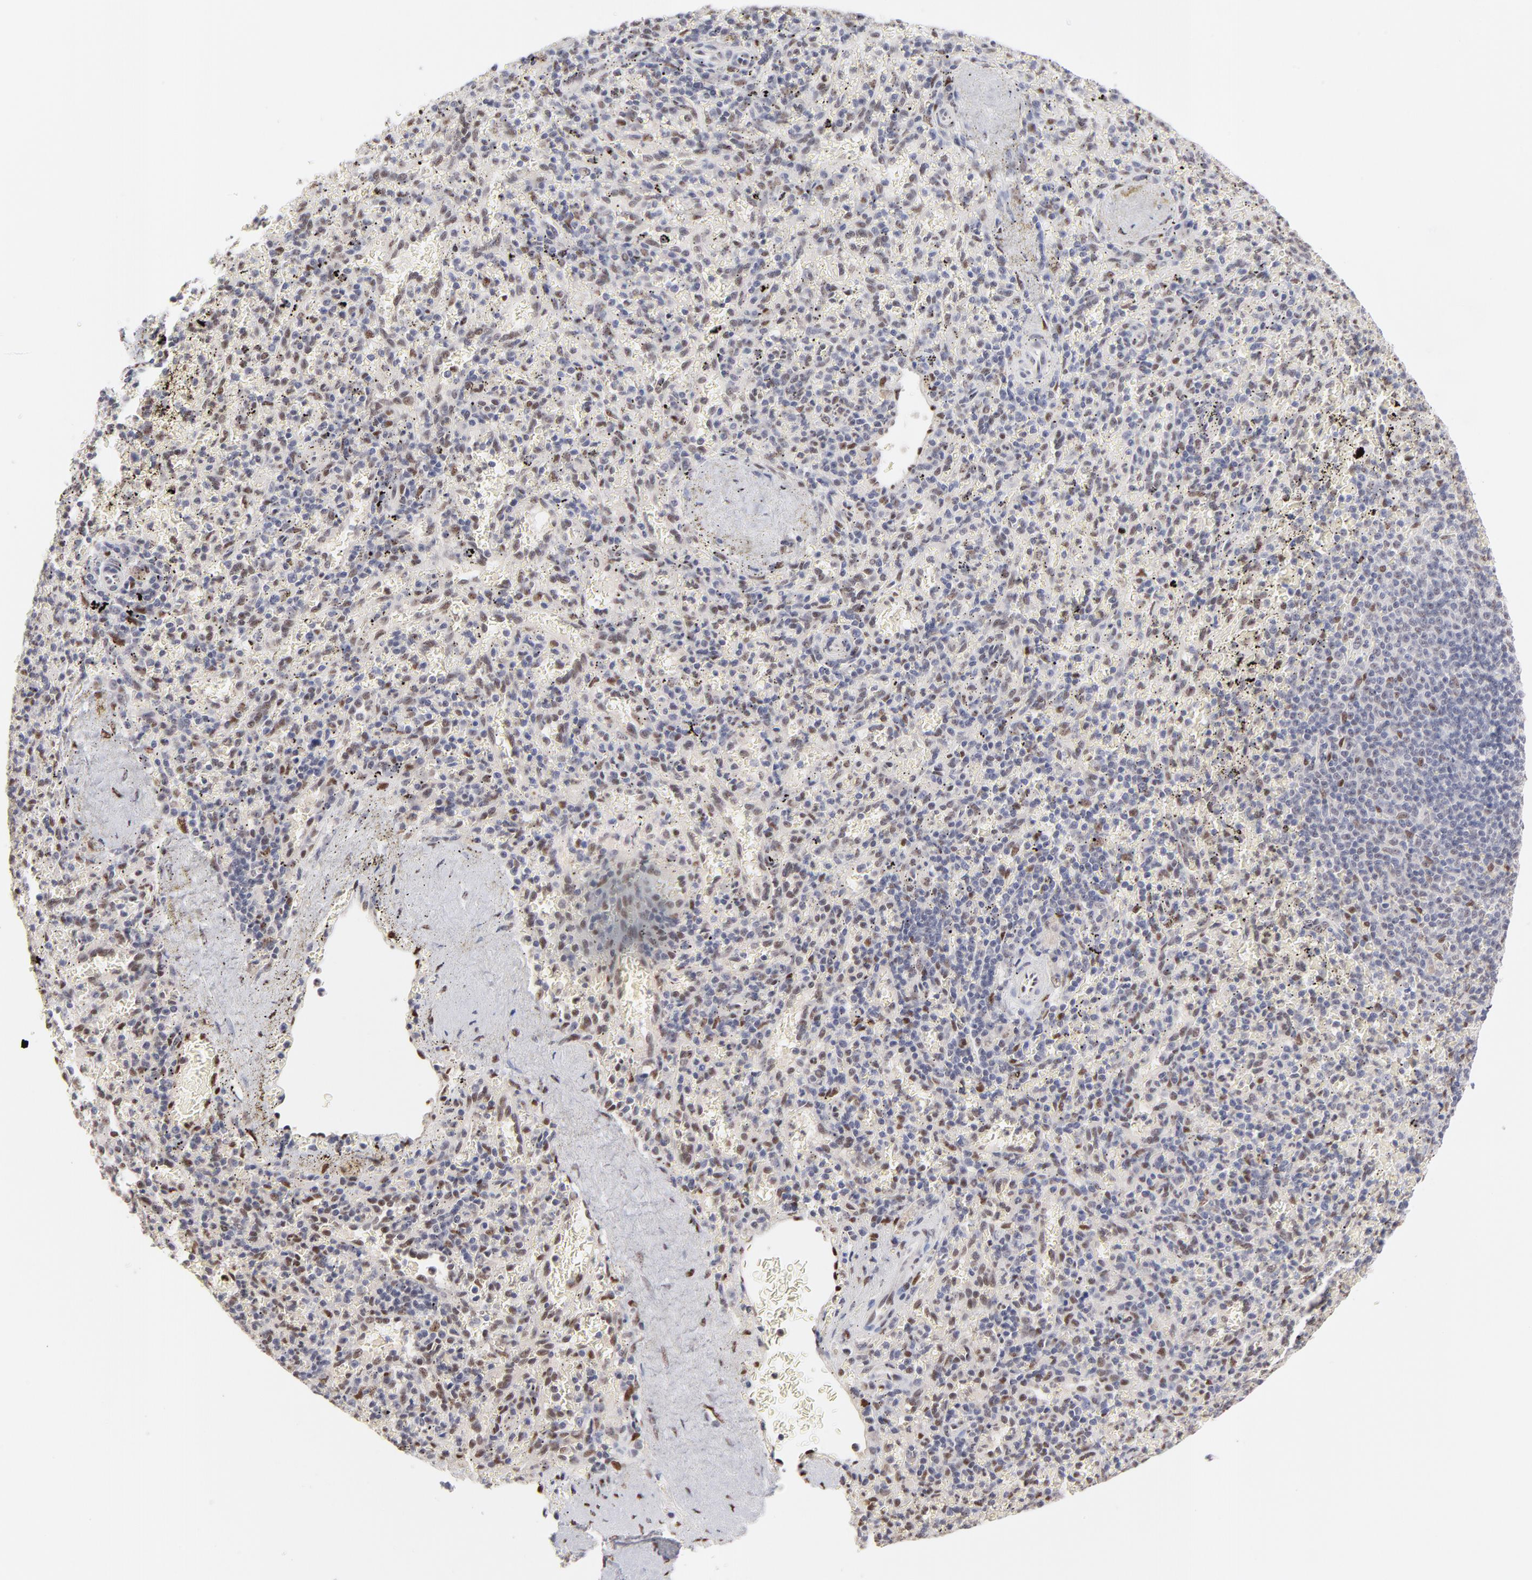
{"staining": {"intensity": "moderate", "quantity": "25%-75%", "location": "nuclear"}, "tissue": "spleen", "cell_type": "Cells in red pulp", "image_type": "normal", "snomed": [{"axis": "morphology", "description": "Normal tissue, NOS"}, {"axis": "topography", "description": "Spleen"}], "caption": "This photomicrograph exhibits IHC staining of normal human spleen, with medium moderate nuclear positivity in about 25%-75% of cells in red pulp.", "gene": "STAT3", "patient": {"sex": "female", "age": 43}}